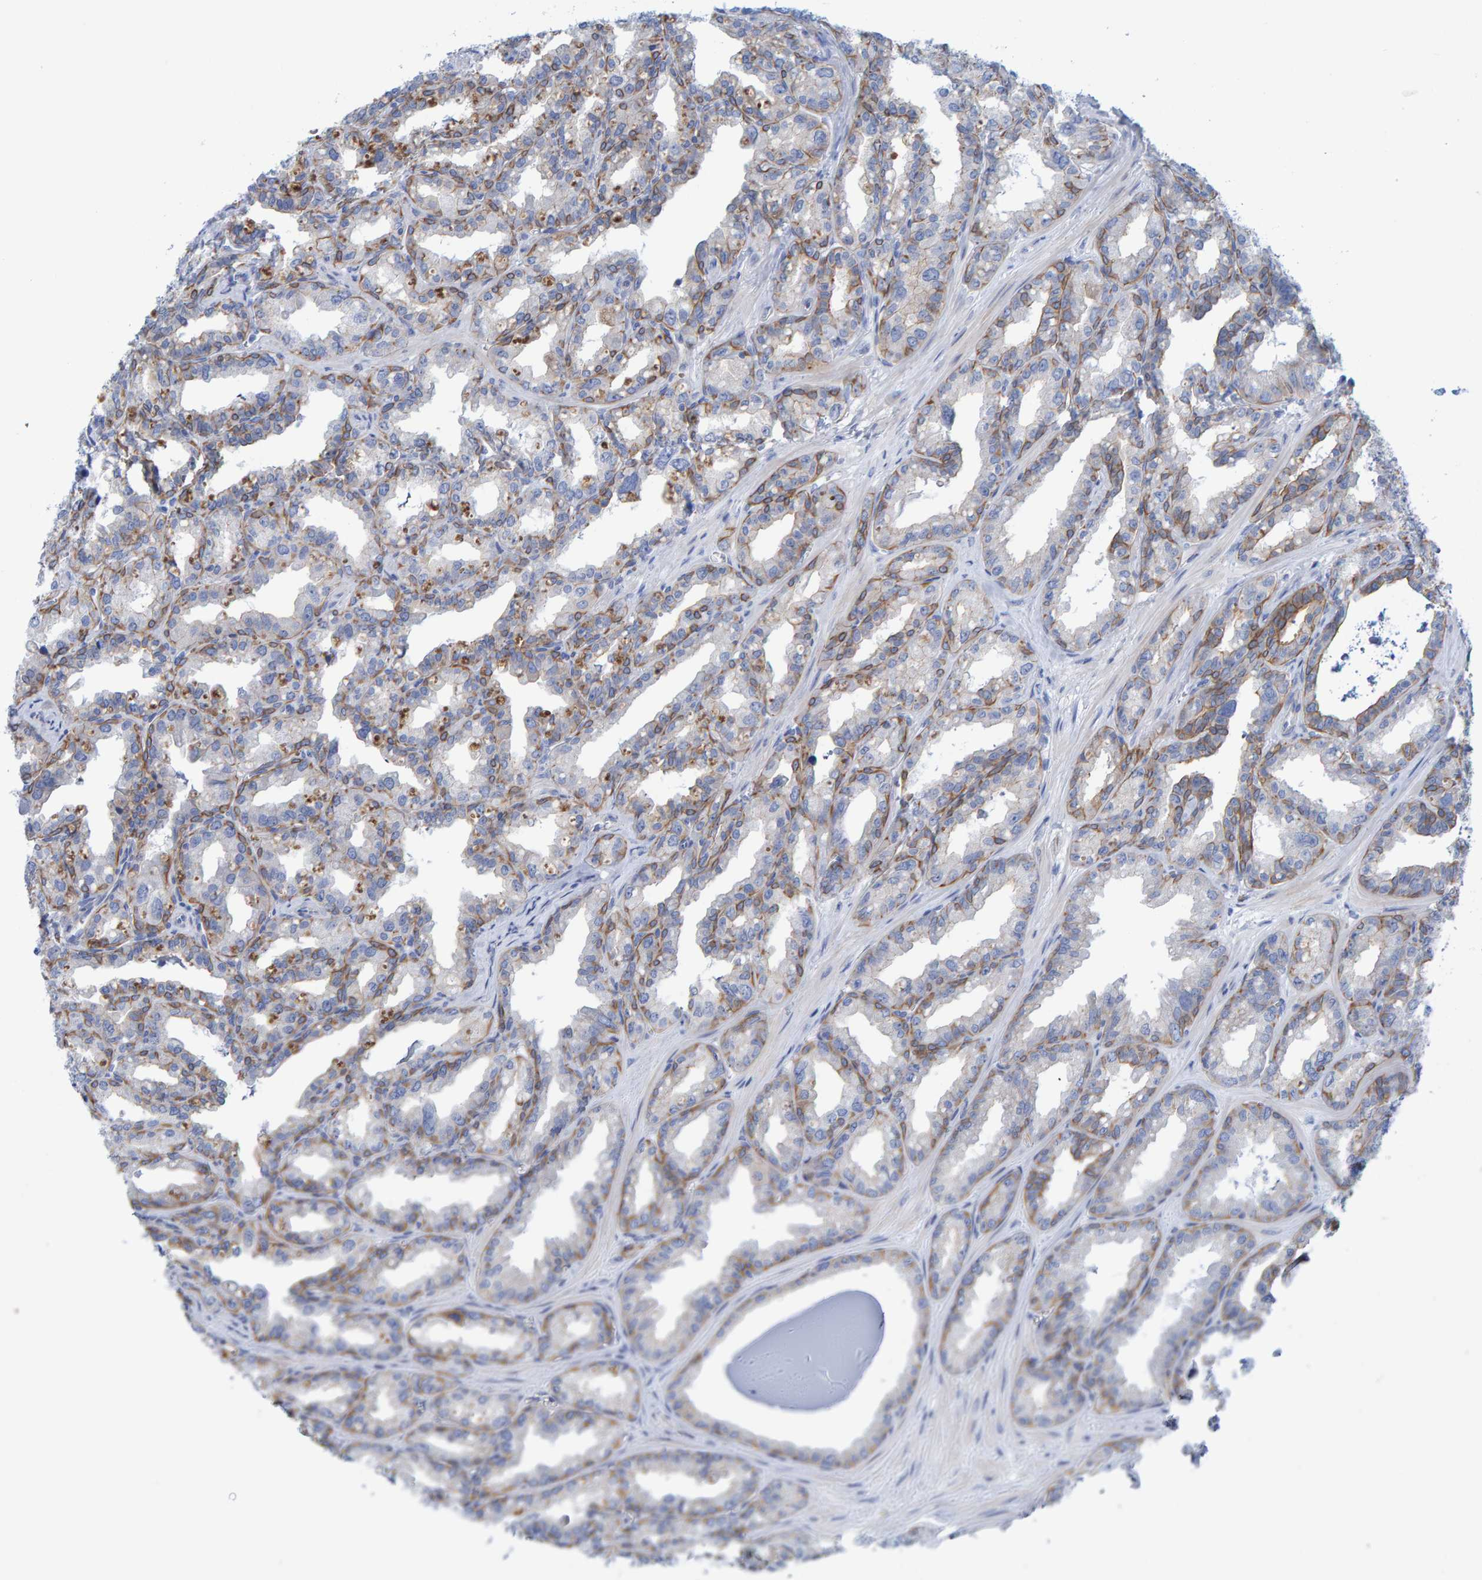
{"staining": {"intensity": "moderate", "quantity": "<25%", "location": "cytoplasmic/membranous"}, "tissue": "seminal vesicle", "cell_type": "Glandular cells", "image_type": "normal", "snomed": [{"axis": "morphology", "description": "Normal tissue, NOS"}, {"axis": "topography", "description": "Prostate"}, {"axis": "topography", "description": "Seminal veicle"}], "caption": "DAB (3,3'-diaminobenzidine) immunohistochemical staining of unremarkable seminal vesicle demonstrates moderate cytoplasmic/membranous protein staining in about <25% of glandular cells. (Stains: DAB (3,3'-diaminobenzidine) in brown, nuclei in blue, Microscopy: brightfield microscopy at high magnification).", "gene": "JAKMIP3", "patient": {"sex": "male", "age": 51}}